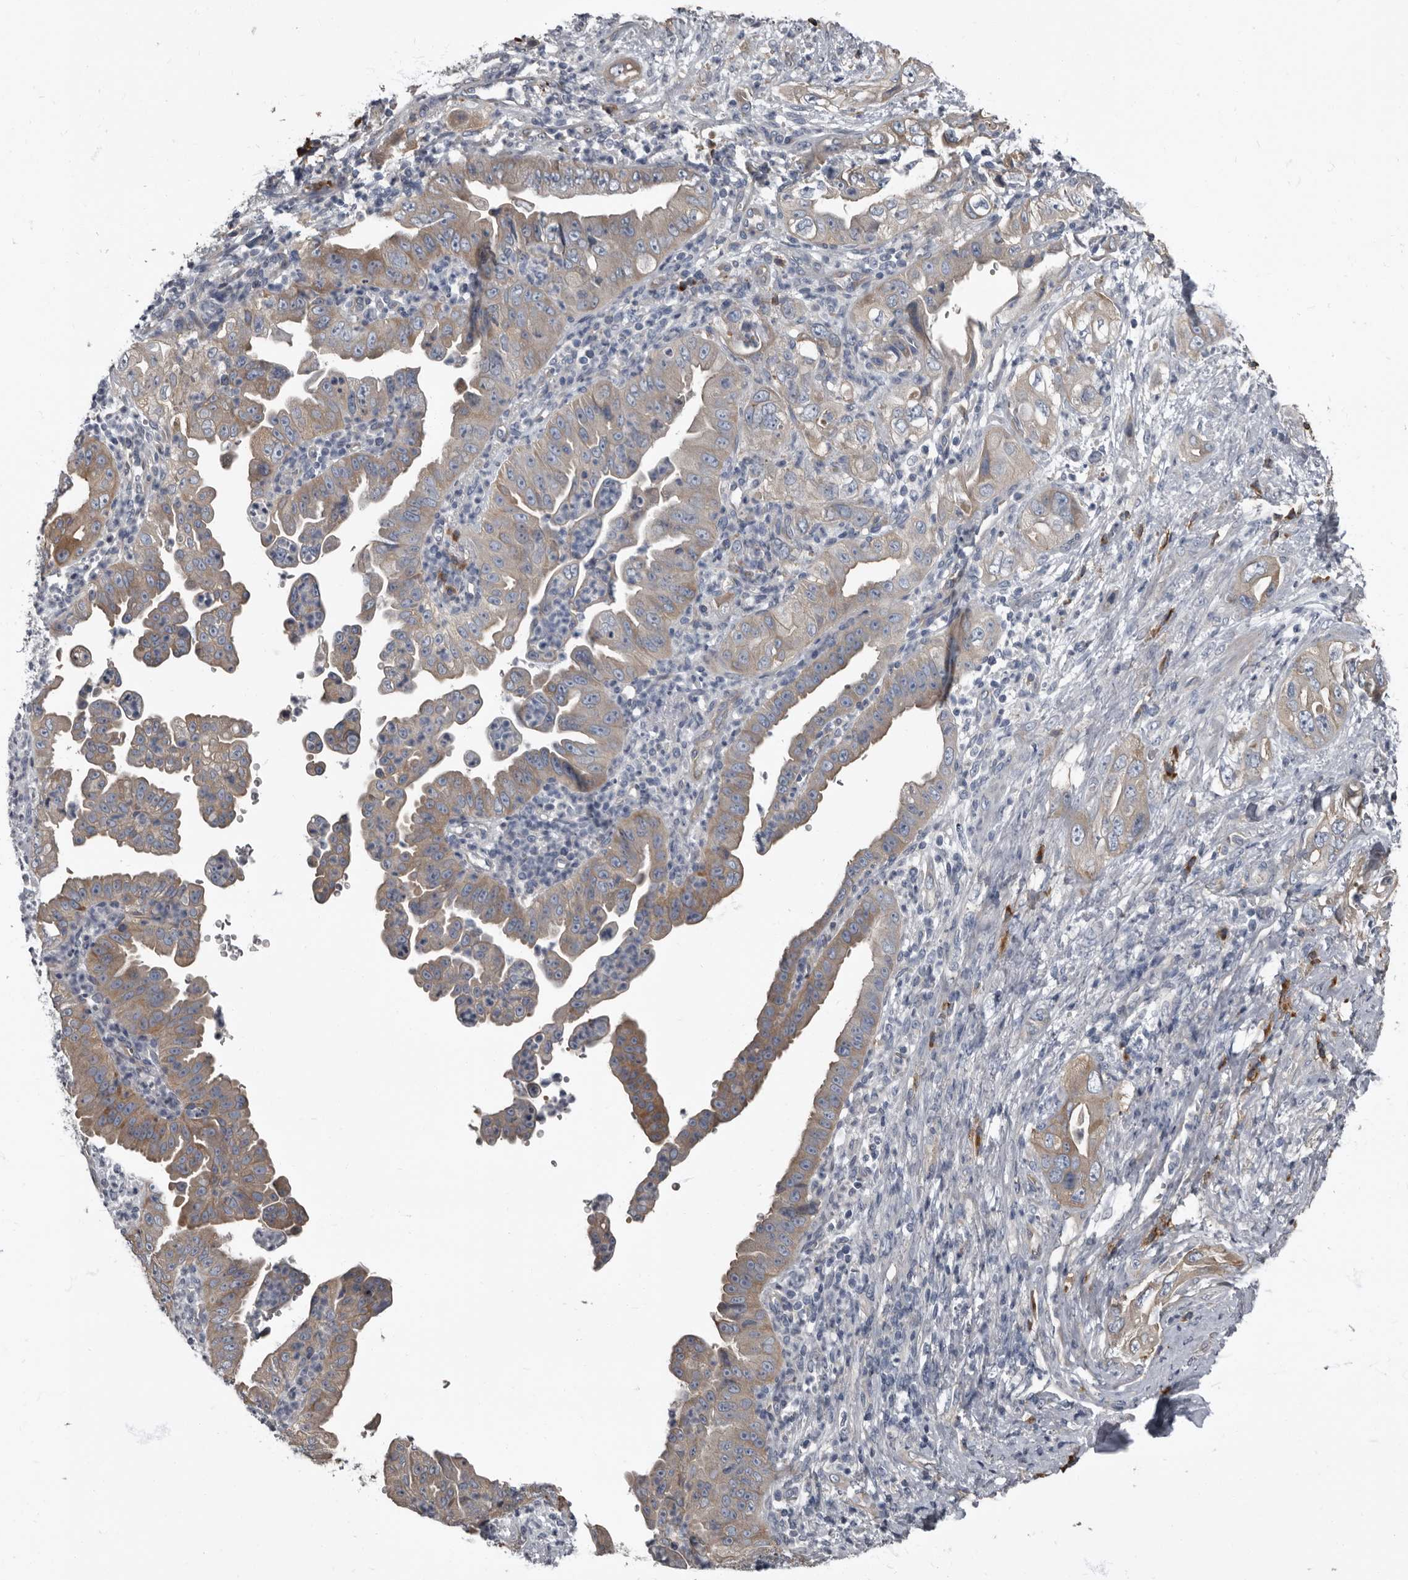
{"staining": {"intensity": "weak", "quantity": ">75%", "location": "cytoplasmic/membranous"}, "tissue": "pancreatic cancer", "cell_type": "Tumor cells", "image_type": "cancer", "snomed": [{"axis": "morphology", "description": "Adenocarcinoma, NOS"}, {"axis": "topography", "description": "Pancreas"}], "caption": "DAB (3,3'-diaminobenzidine) immunohistochemical staining of human pancreatic adenocarcinoma shows weak cytoplasmic/membranous protein staining in approximately >75% of tumor cells.", "gene": "TPD52L1", "patient": {"sex": "female", "age": 78}}